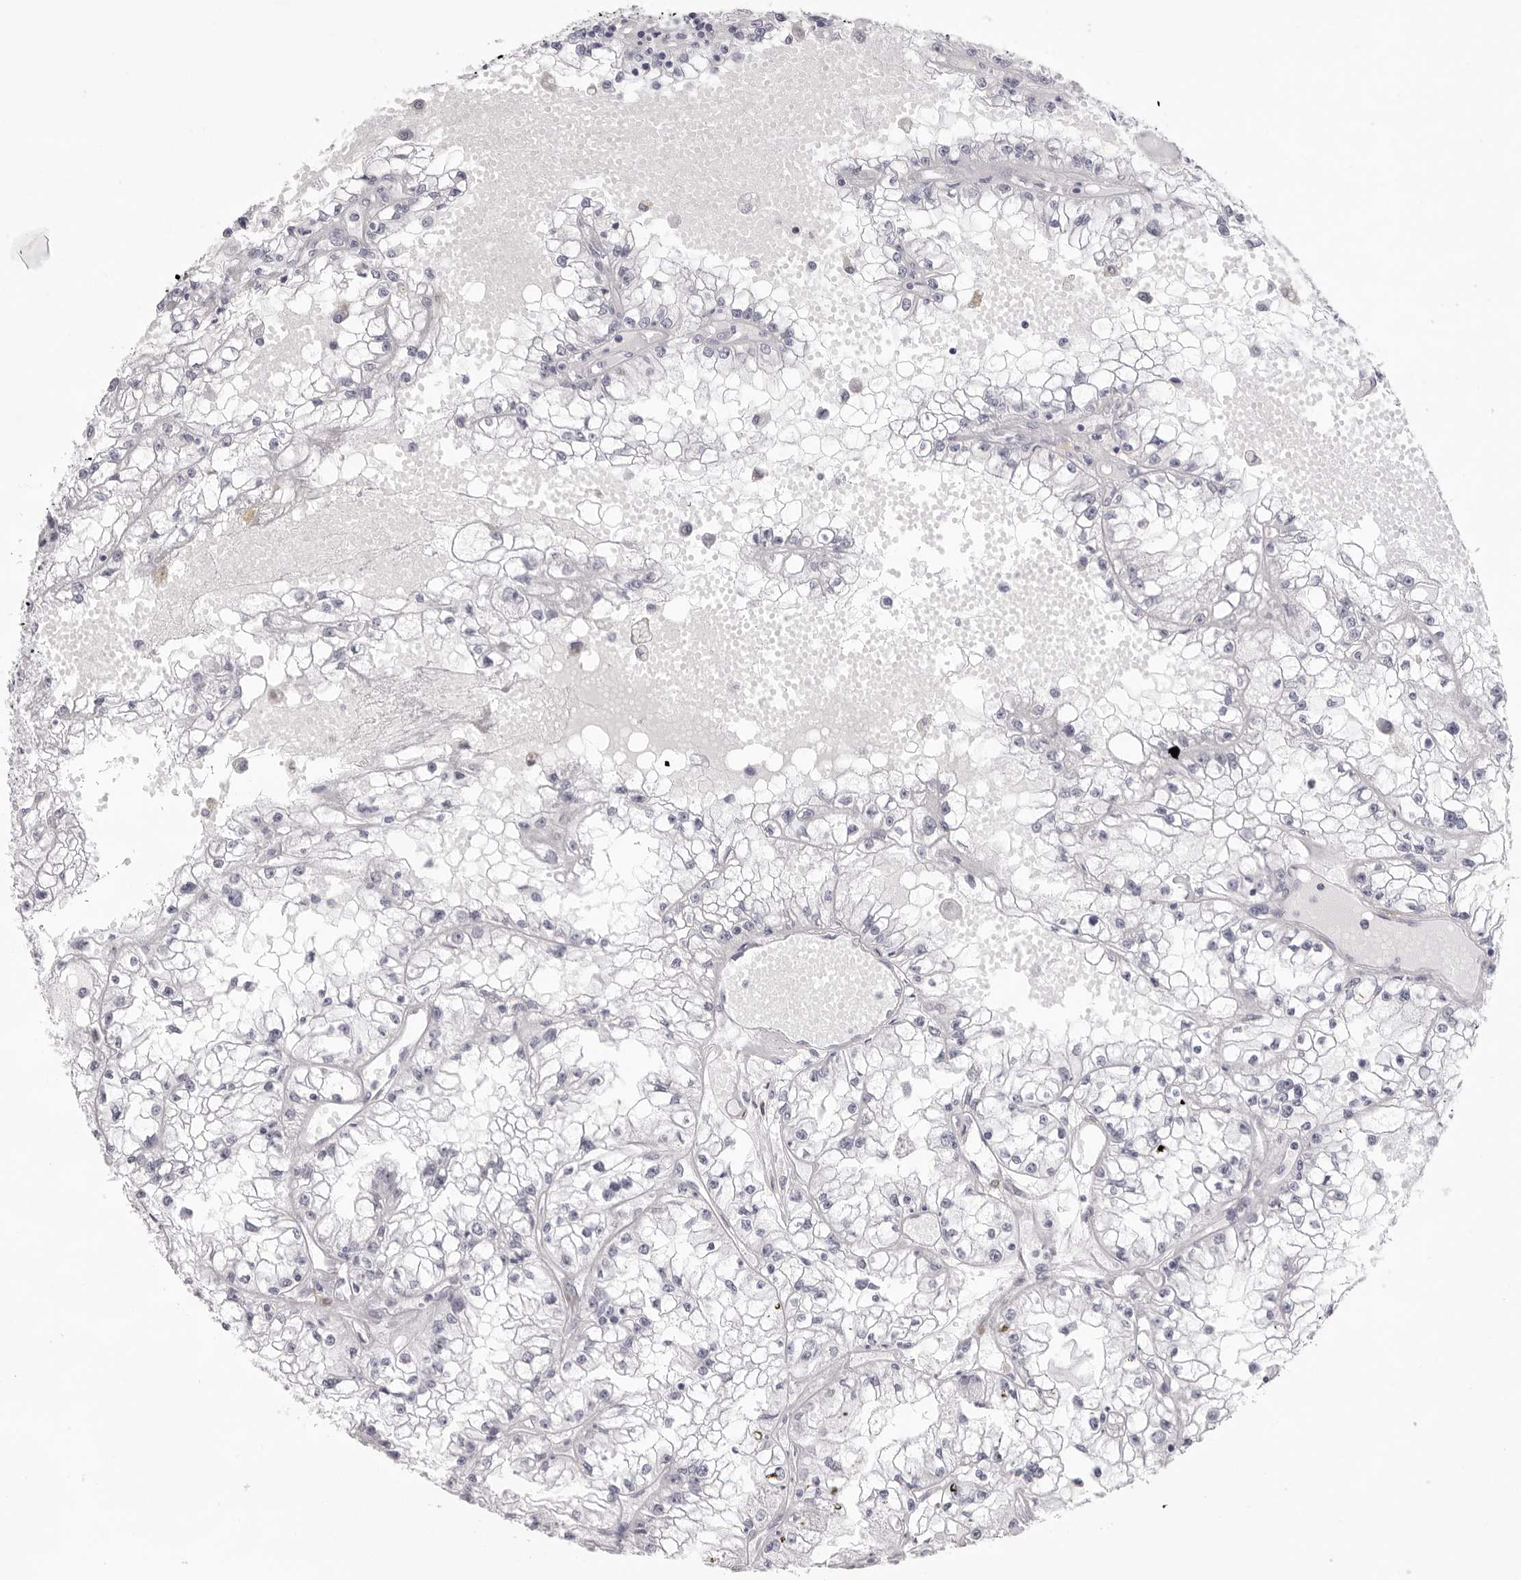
{"staining": {"intensity": "negative", "quantity": "none", "location": "none"}, "tissue": "renal cancer", "cell_type": "Tumor cells", "image_type": "cancer", "snomed": [{"axis": "morphology", "description": "Adenocarcinoma, NOS"}, {"axis": "topography", "description": "Kidney"}], "caption": "Immunohistochemical staining of human renal adenocarcinoma exhibits no significant staining in tumor cells.", "gene": "SMIM2", "patient": {"sex": "male", "age": 56}}